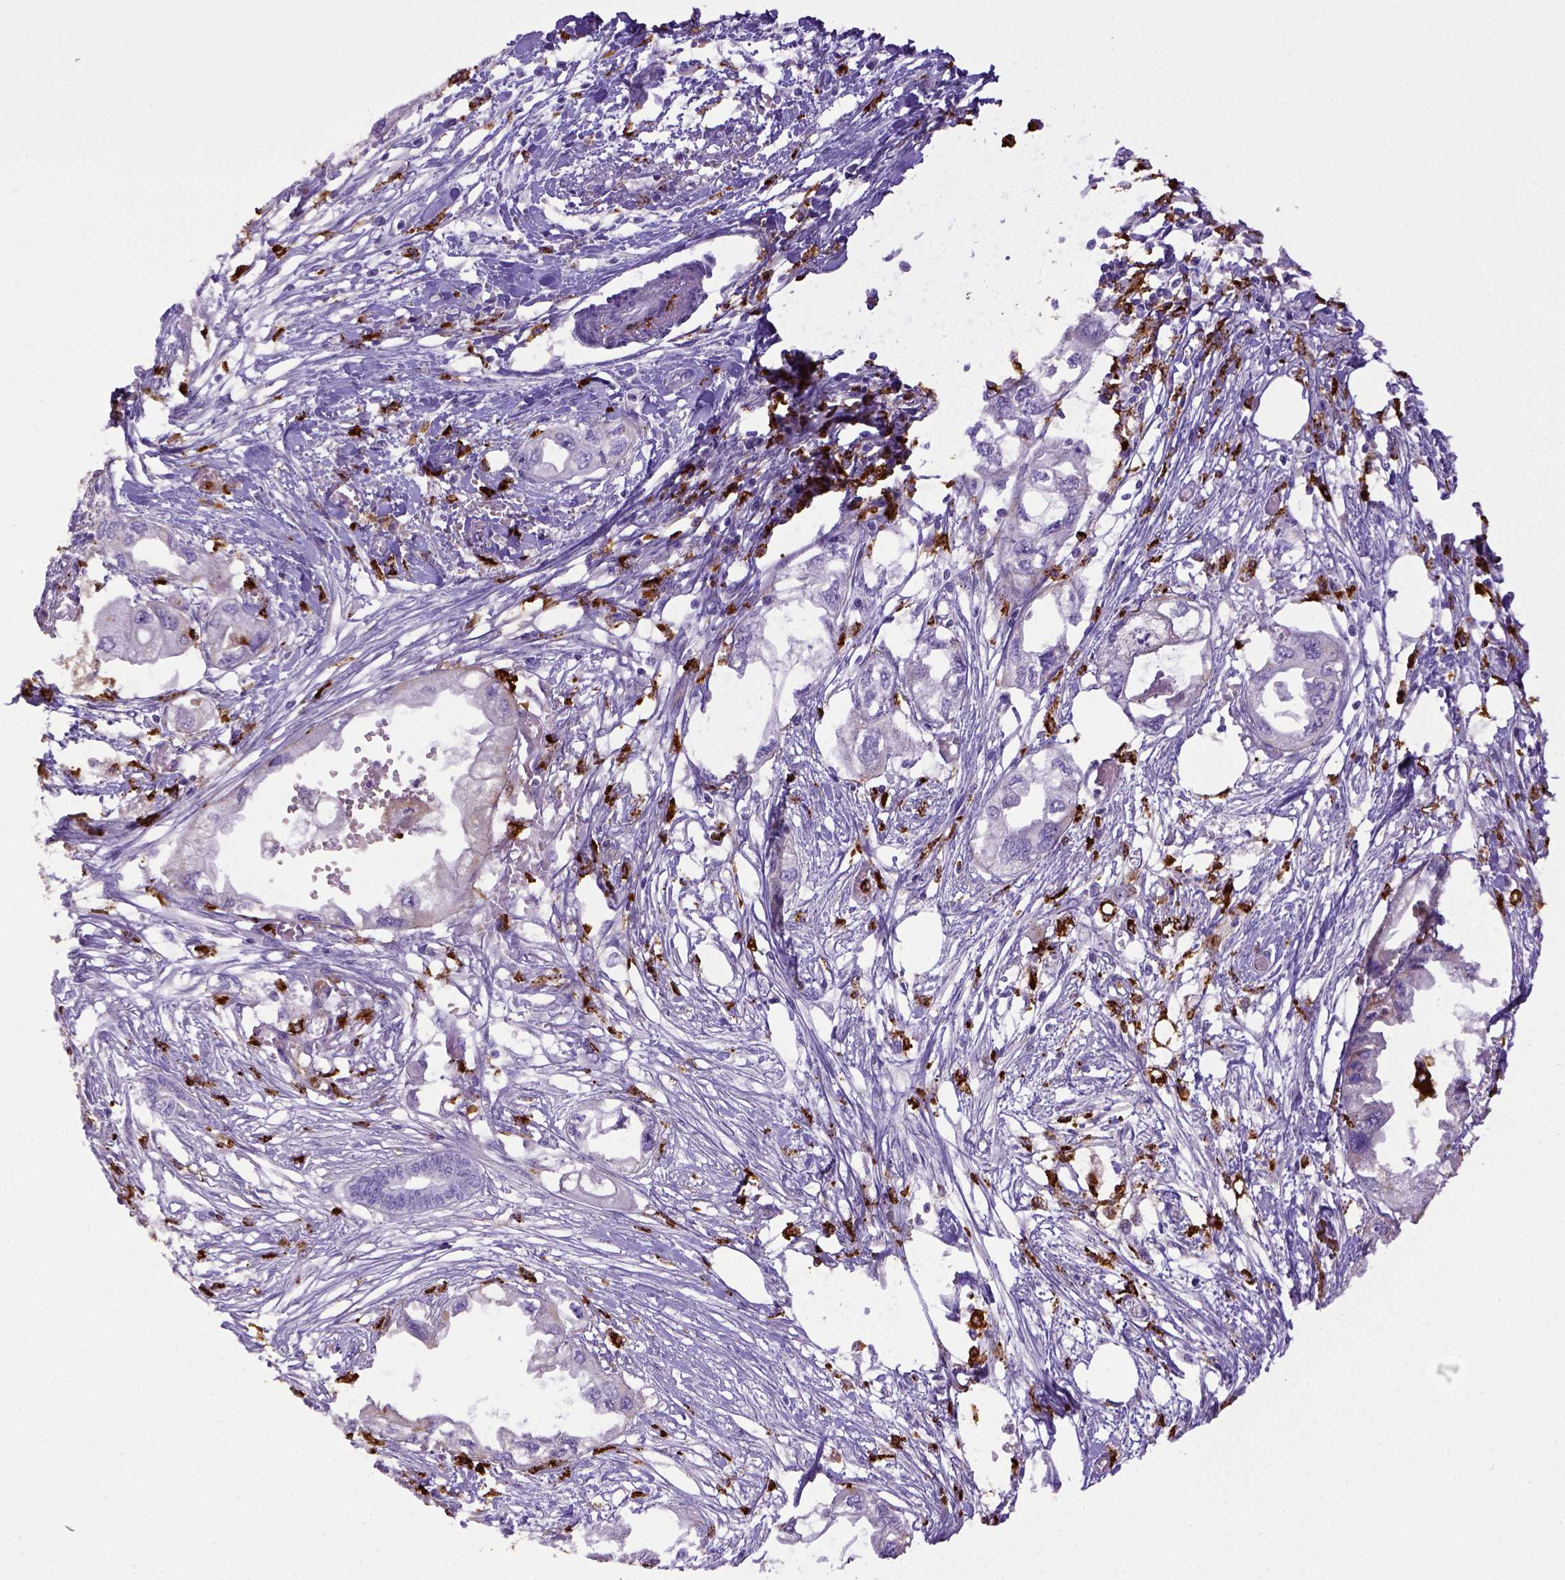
{"staining": {"intensity": "negative", "quantity": "none", "location": "none"}, "tissue": "endometrial cancer", "cell_type": "Tumor cells", "image_type": "cancer", "snomed": [{"axis": "morphology", "description": "Adenocarcinoma, NOS"}, {"axis": "morphology", "description": "Adenocarcinoma, metastatic, NOS"}, {"axis": "topography", "description": "Adipose tissue"}, {"axis": "topography", "description": "Endometrium"}], "caption": "Immunohistochemistry photomicrograph of endometrial adenocarcinoma stained for a protein (brown), which shows no expression in tumor cells.", "gene": "CD68", "patient": {"sex": "female", "age": 67}}